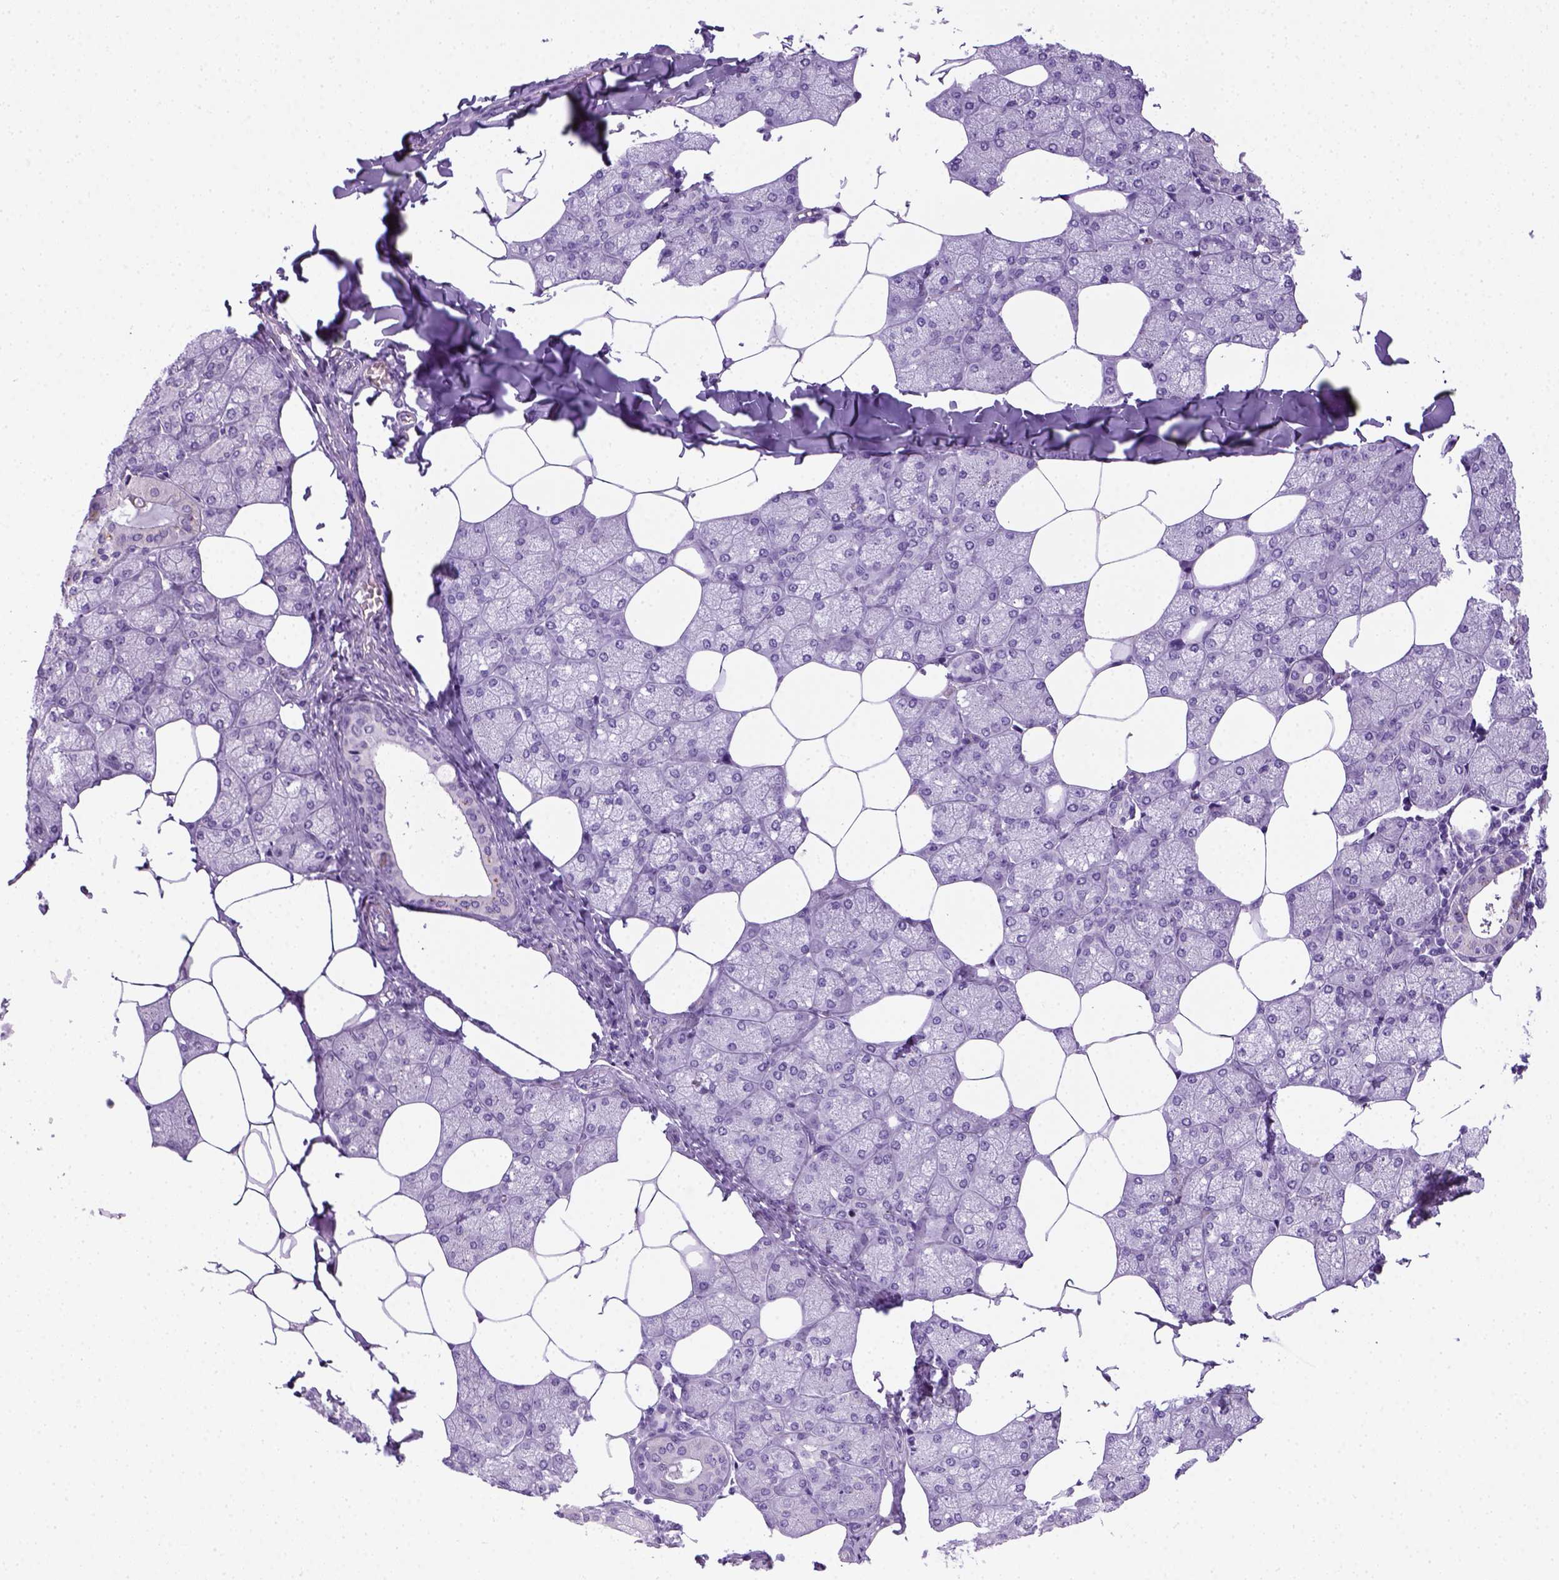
{"staining": {"intensity": "negative", "quantity": "none", "location": "none"}, "tissue": "salivary gland", "cell_type": "Glandular cells", "image_type": "normal", "snomed": [{"axis": "morphology", "description": "Normal tissue, NOS"}, {"axis": "topography", "description": "Salivary gland"}], "caption": "The image shows no significant positivity in glandular cells of salivary gland. (Stains: DAB (3,3'-diaminobenzidine) immunohistochemistry with hematoxylin counter stain, Microscopy: brightfield microscopy at high magnification).", "gene": "KRT71", "patient": {"sex": "female", "age": 43}}